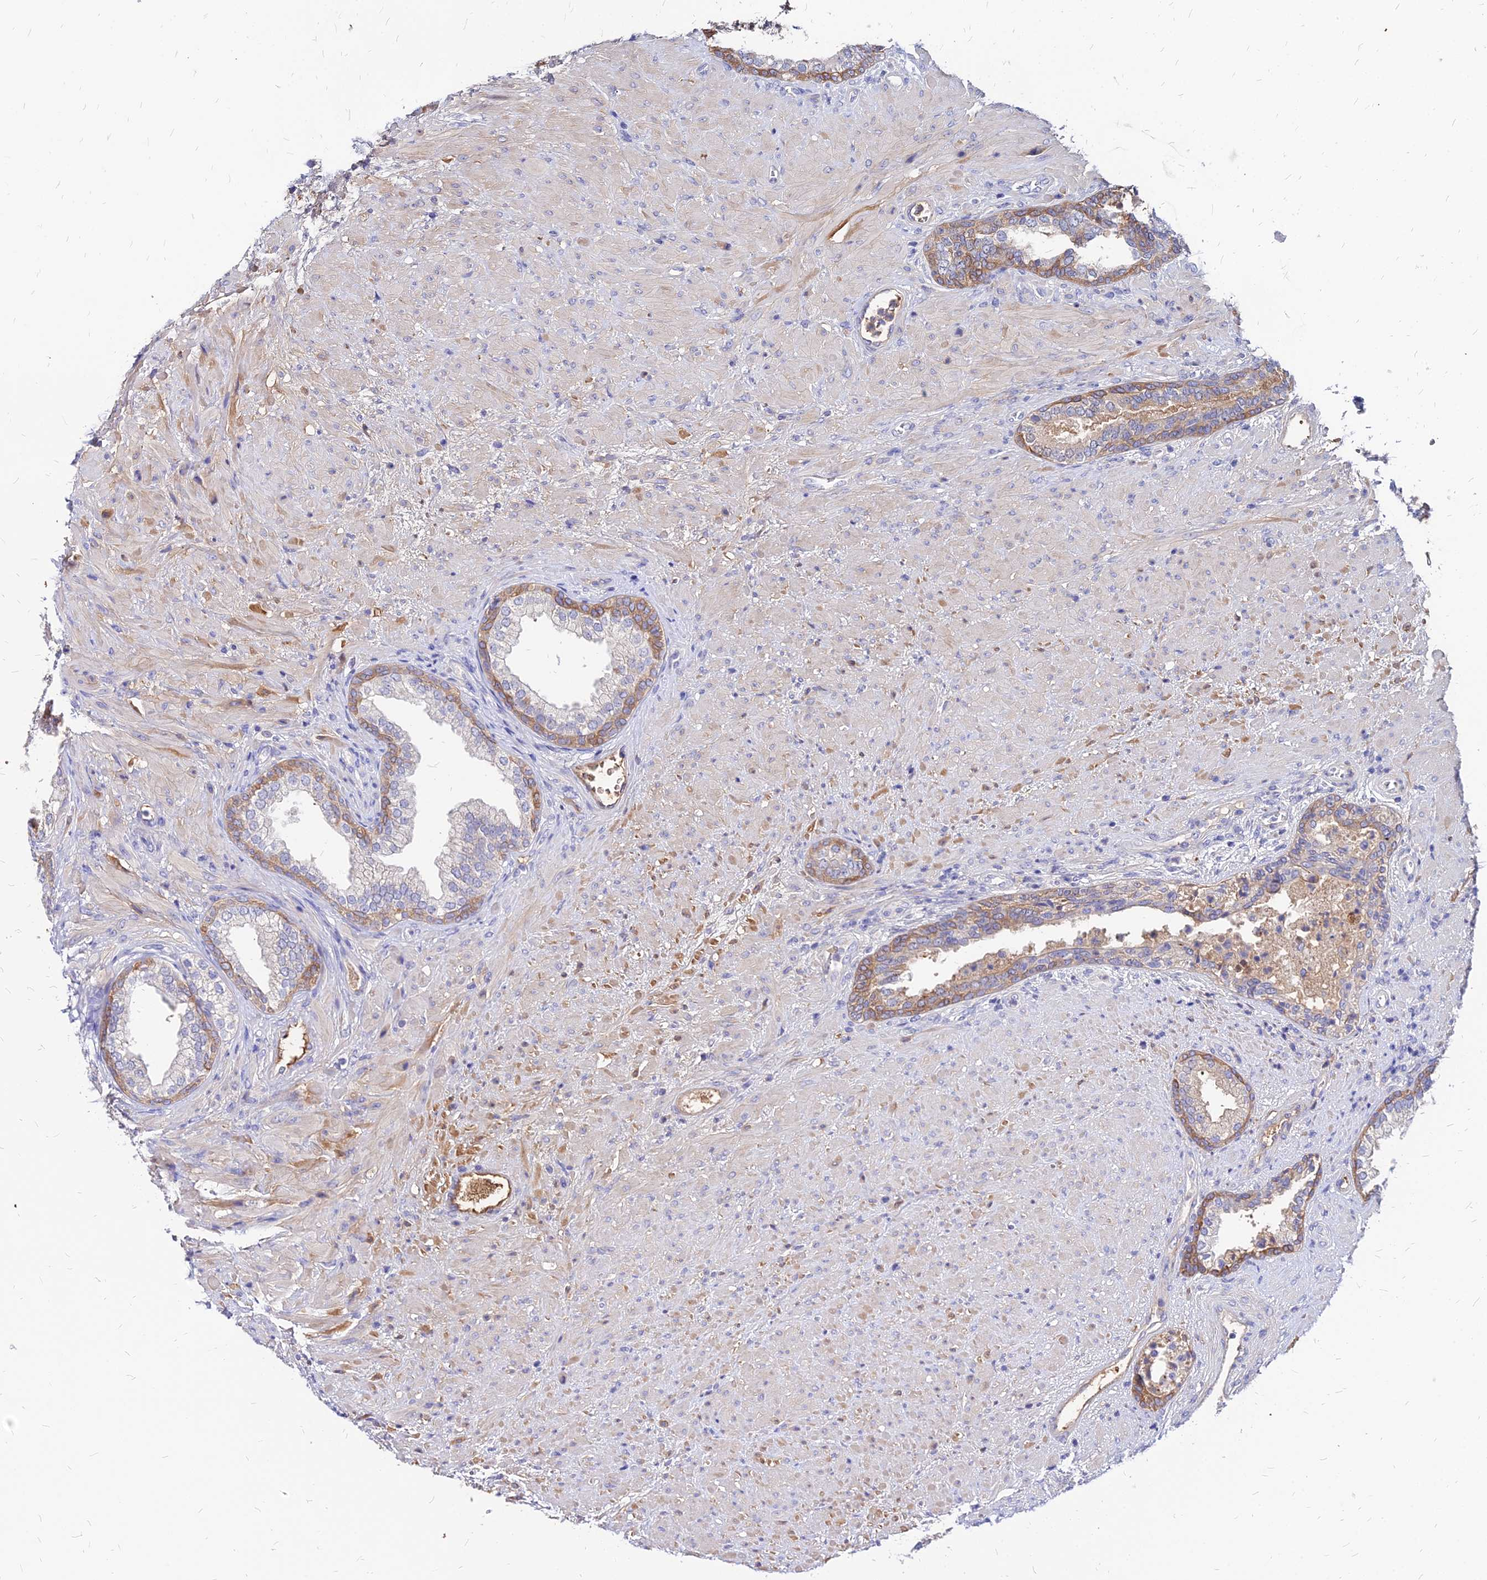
{"staining": {"intensity": "moderate", "quantity": "<25%", "location": "cytoplasmic/membranous"}, "tissue": "prostate", "cell_type": "Glandular cells", "image_type": "normal", "snomed": [{"axis": "morphology", "description": "Normal tissue, NOS"}, {"axis": "topography", "description": "Prostate"}], "caption": "Glandular cells show low levels of moderate cytoplasmic/membranous expression in about <25% of cells in unremarkable prostate. The protein of interest is shown in brown color, while the nuclei are stained blue.", "gene": "ACSM6", "patient": {"sex": "male", "age": 76}}